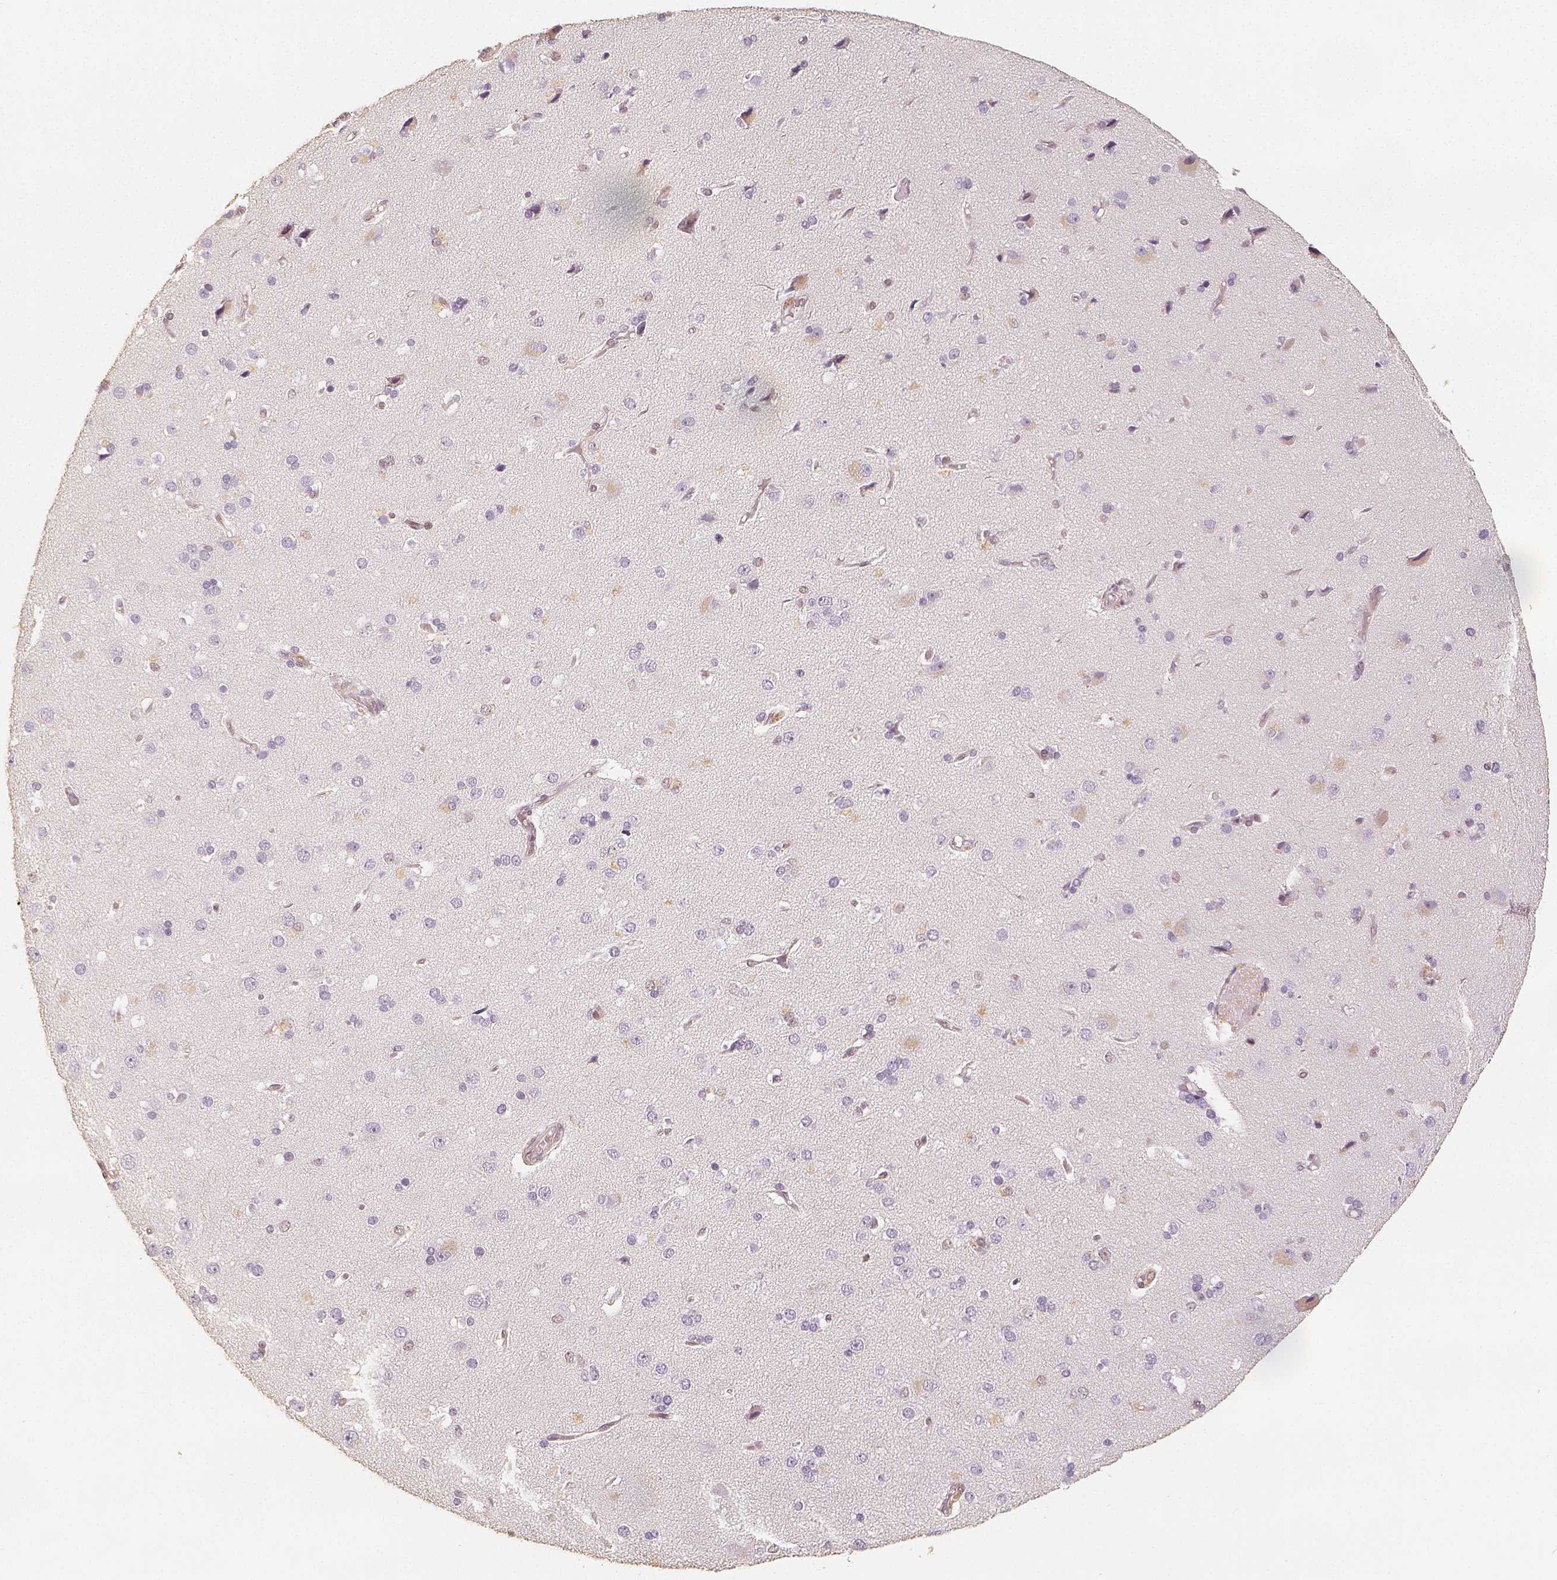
{"staining": {"intensity": "moderate", "quantity": ">75%", "location": "nuclear"}, "tissue": "cerebral cortex", "cell_type": "Endothelial cells", "image_type": "normal", "snomed": [{"axis": "morphology", "description": "Normal tissue, NOS"}, {"axis": "morphology", "description": "Glioma, malignant, High grade"}, {"axis": "topography", "description": "Cerebral cortex"}], "caption": "The micrograph reveals immunohistochemical staining of unremarkable cerebral cortex. There is moderate nuclear positivity is present in about >75% of endothelial cells.", "gene": "HDAC1", "patient": {"sex": "male", "age": 71}}